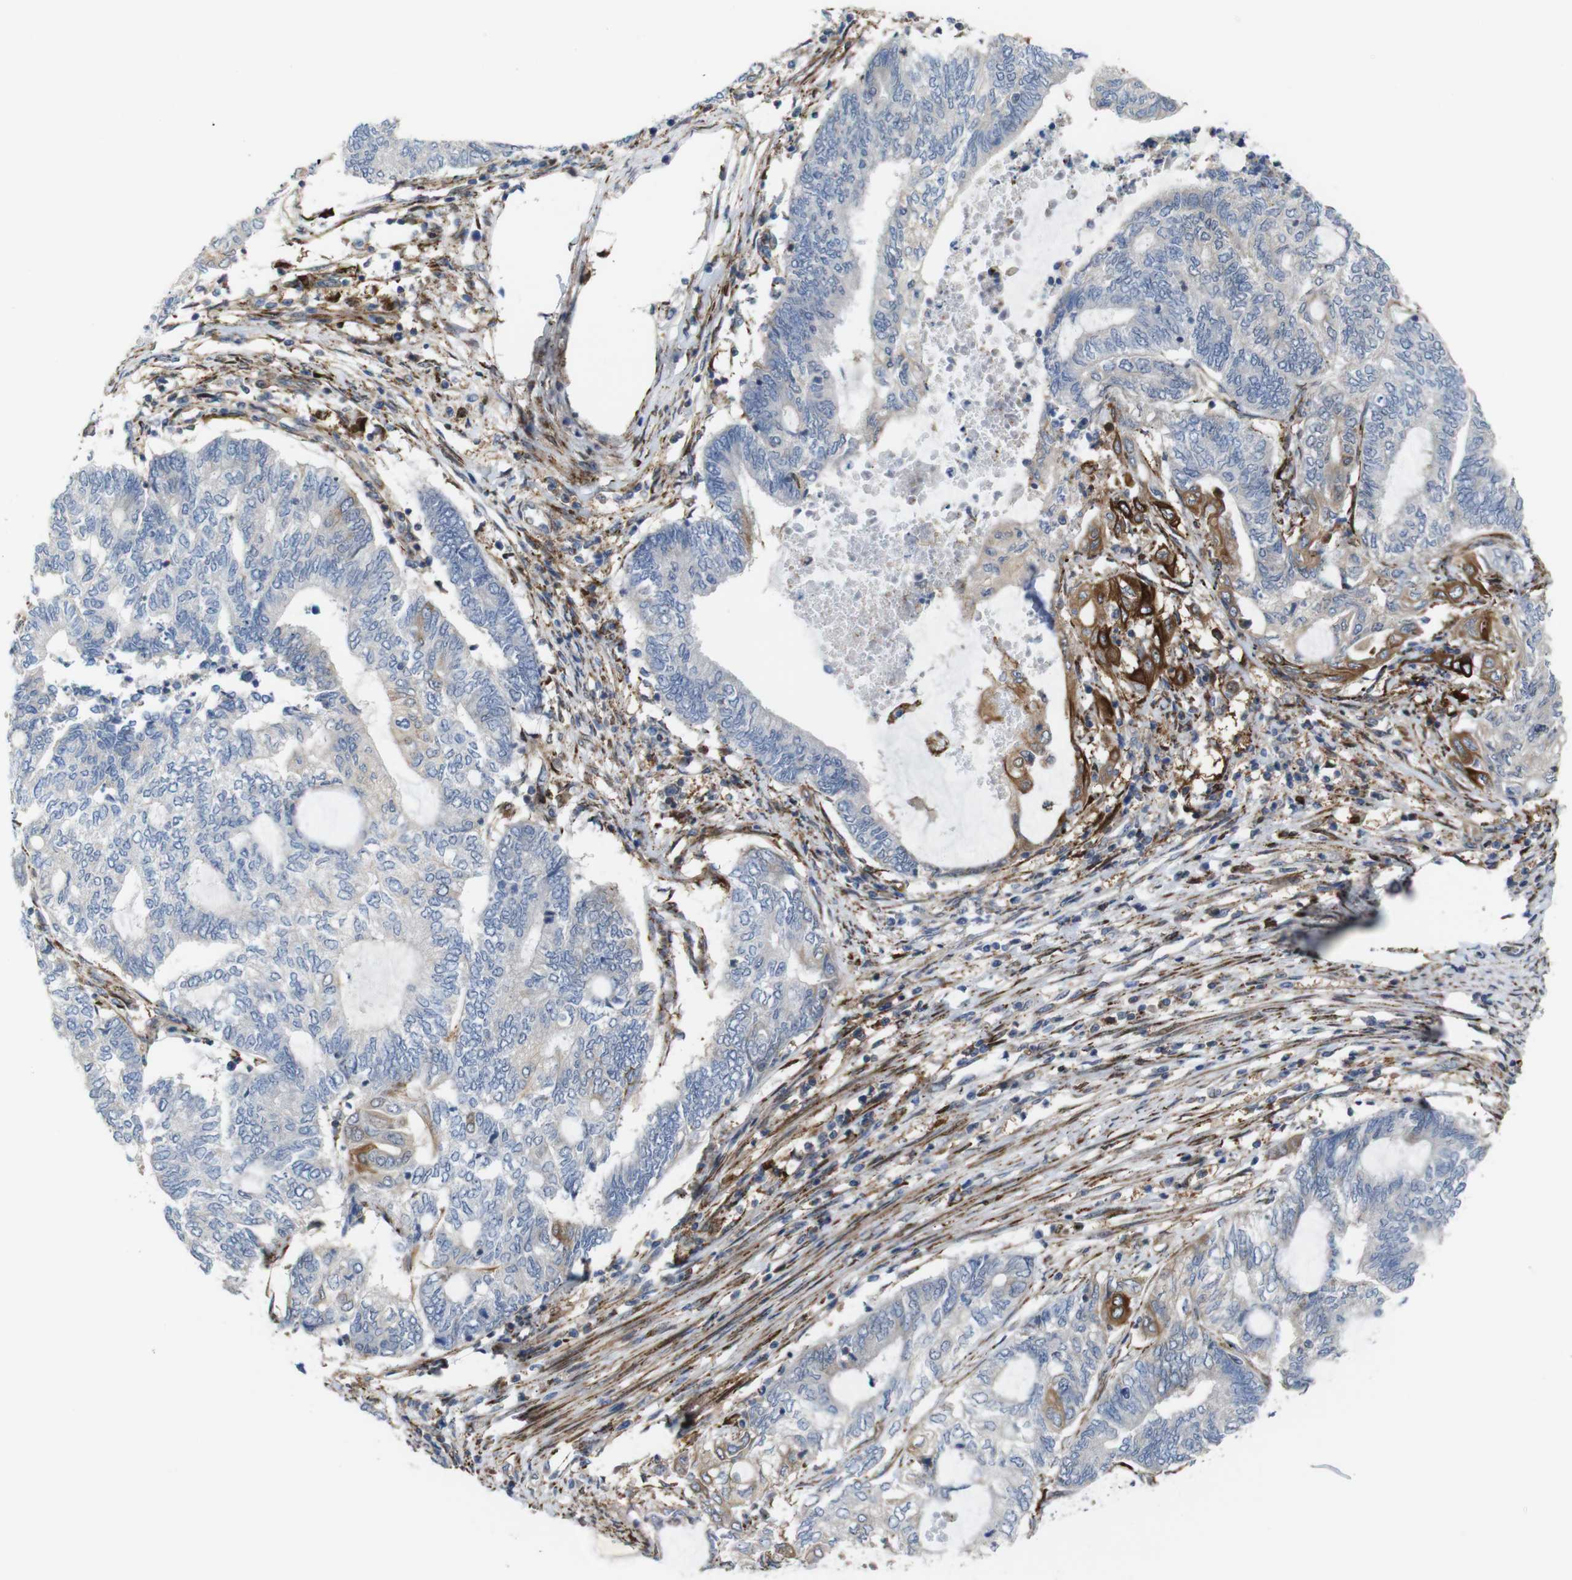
{"staining": {"intensity": "strong", "quantity": "<25%", "location": "cytoplasmic/membranous"}, "tissue": "endometrial cancer", "cell_type": "Tumor cells", "image_type": "cancer", "snomed": [{"axis": "morphology", "description": "Adenocarcinoma, NOS"}, {"axis": "topography", "description": "Uterus"}, {"axis": "topography", "description": "Endometrium"}], "caption": "The immunohistochemical stain highlights strong cytoplasmic/membranous staining in tumor cells of endometrial cancer (adenocarcinoma) tissue. Nuclei are stained in blue.", "gene": "PCOLCE2", "patient": {"sex": "female", "age": 70}}